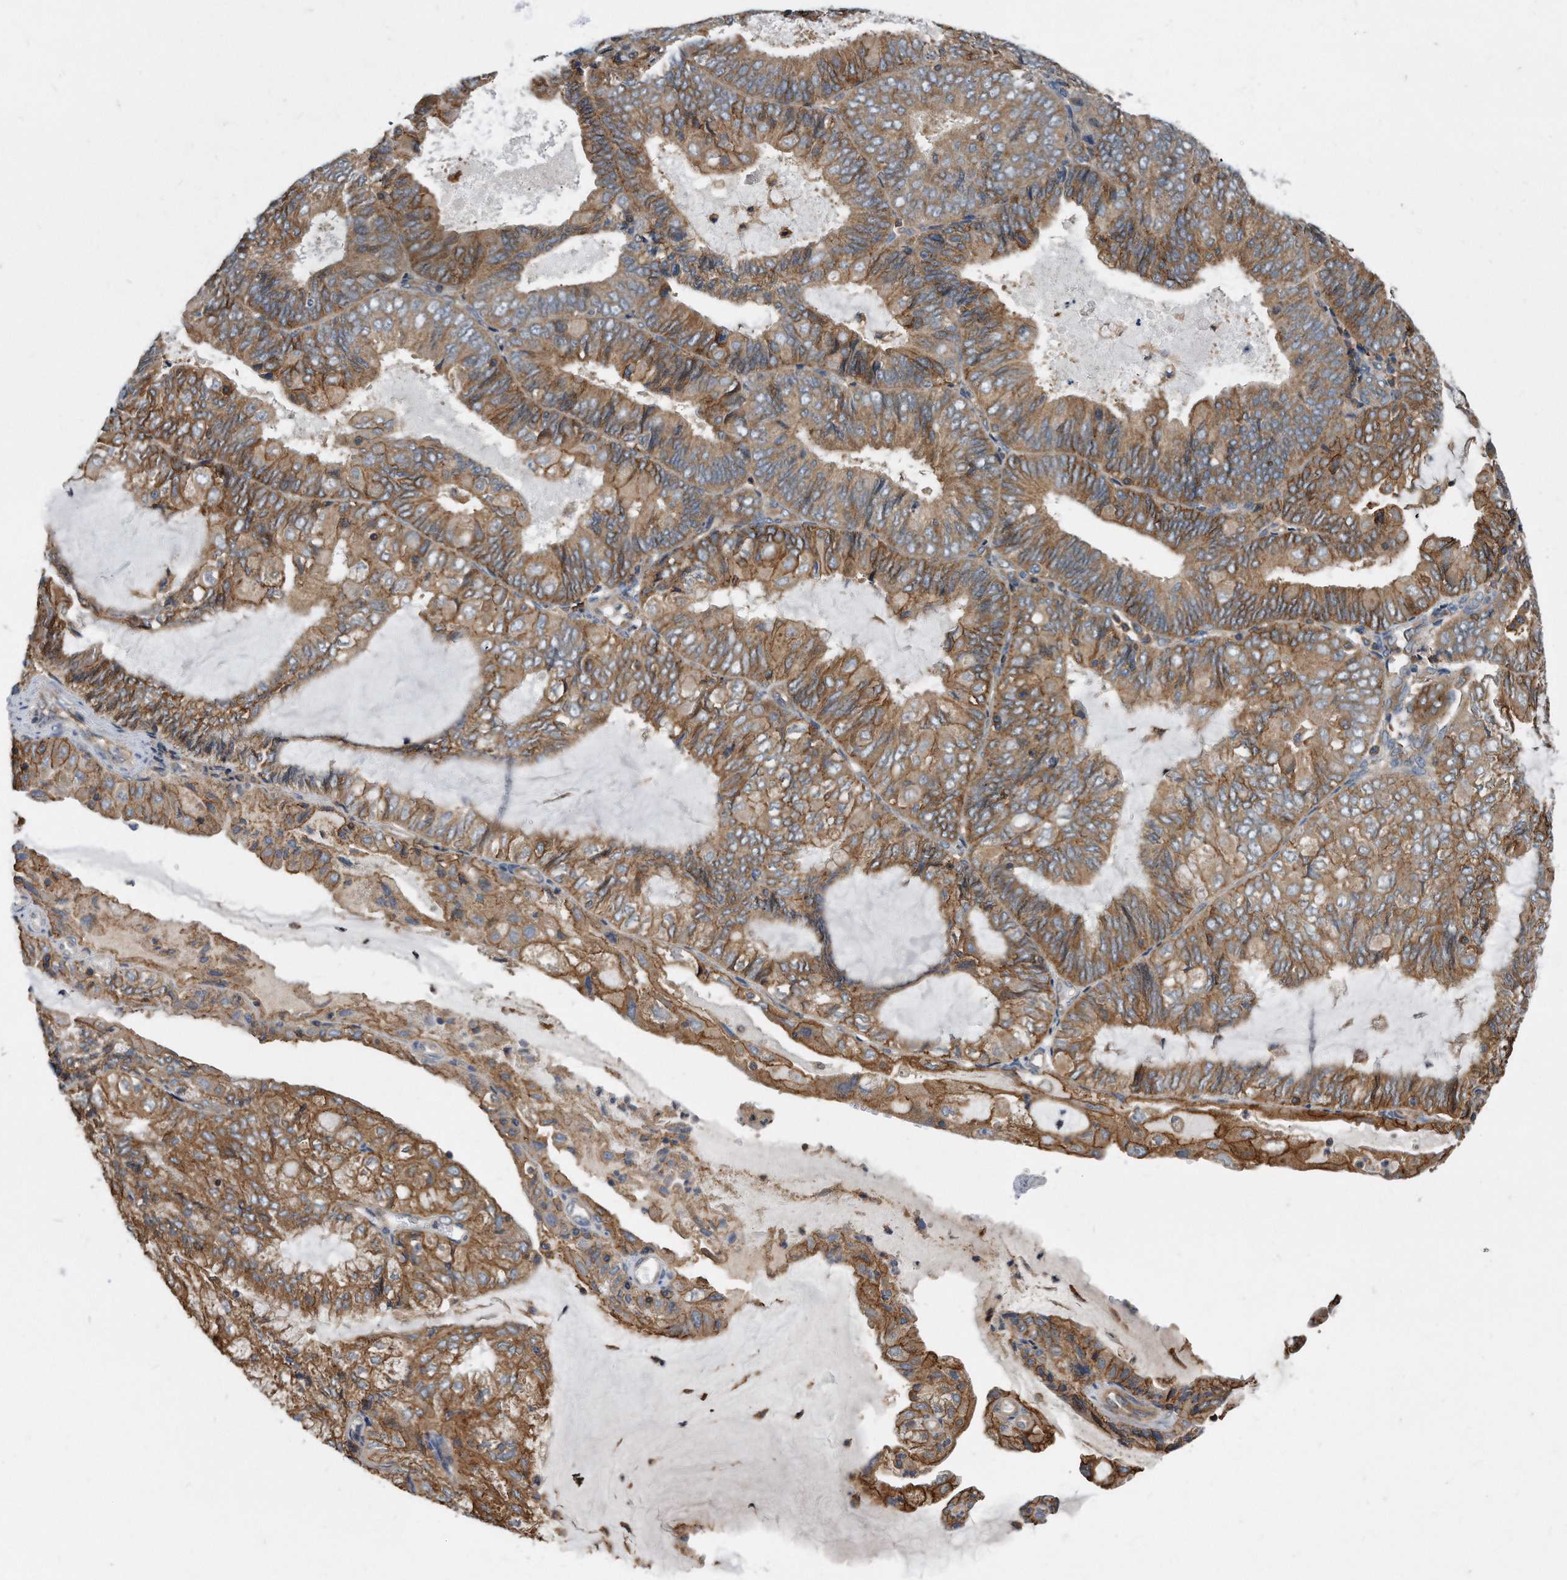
{"staining": {"intensity": "moderate", "quantity": ">75%", "location": "cytoplasmic/membranous"}, "tissue": "endometrial cancer", "cell_type": "Tumor cells", "image_type": "cancer", "snomed": [{"axis": "morphology", "description": "Adenocarcinoma, NOS"}, {"axis": "topography", "description": "Endometrium"}], "caption": "Adenocarcinoma (endometrial) stained for a protein demonstrates moderate cytoplasmic/membranous positivity in tumor cells.", "gene": "ATG5", "patient": {"sex": "female", "age": 81}}